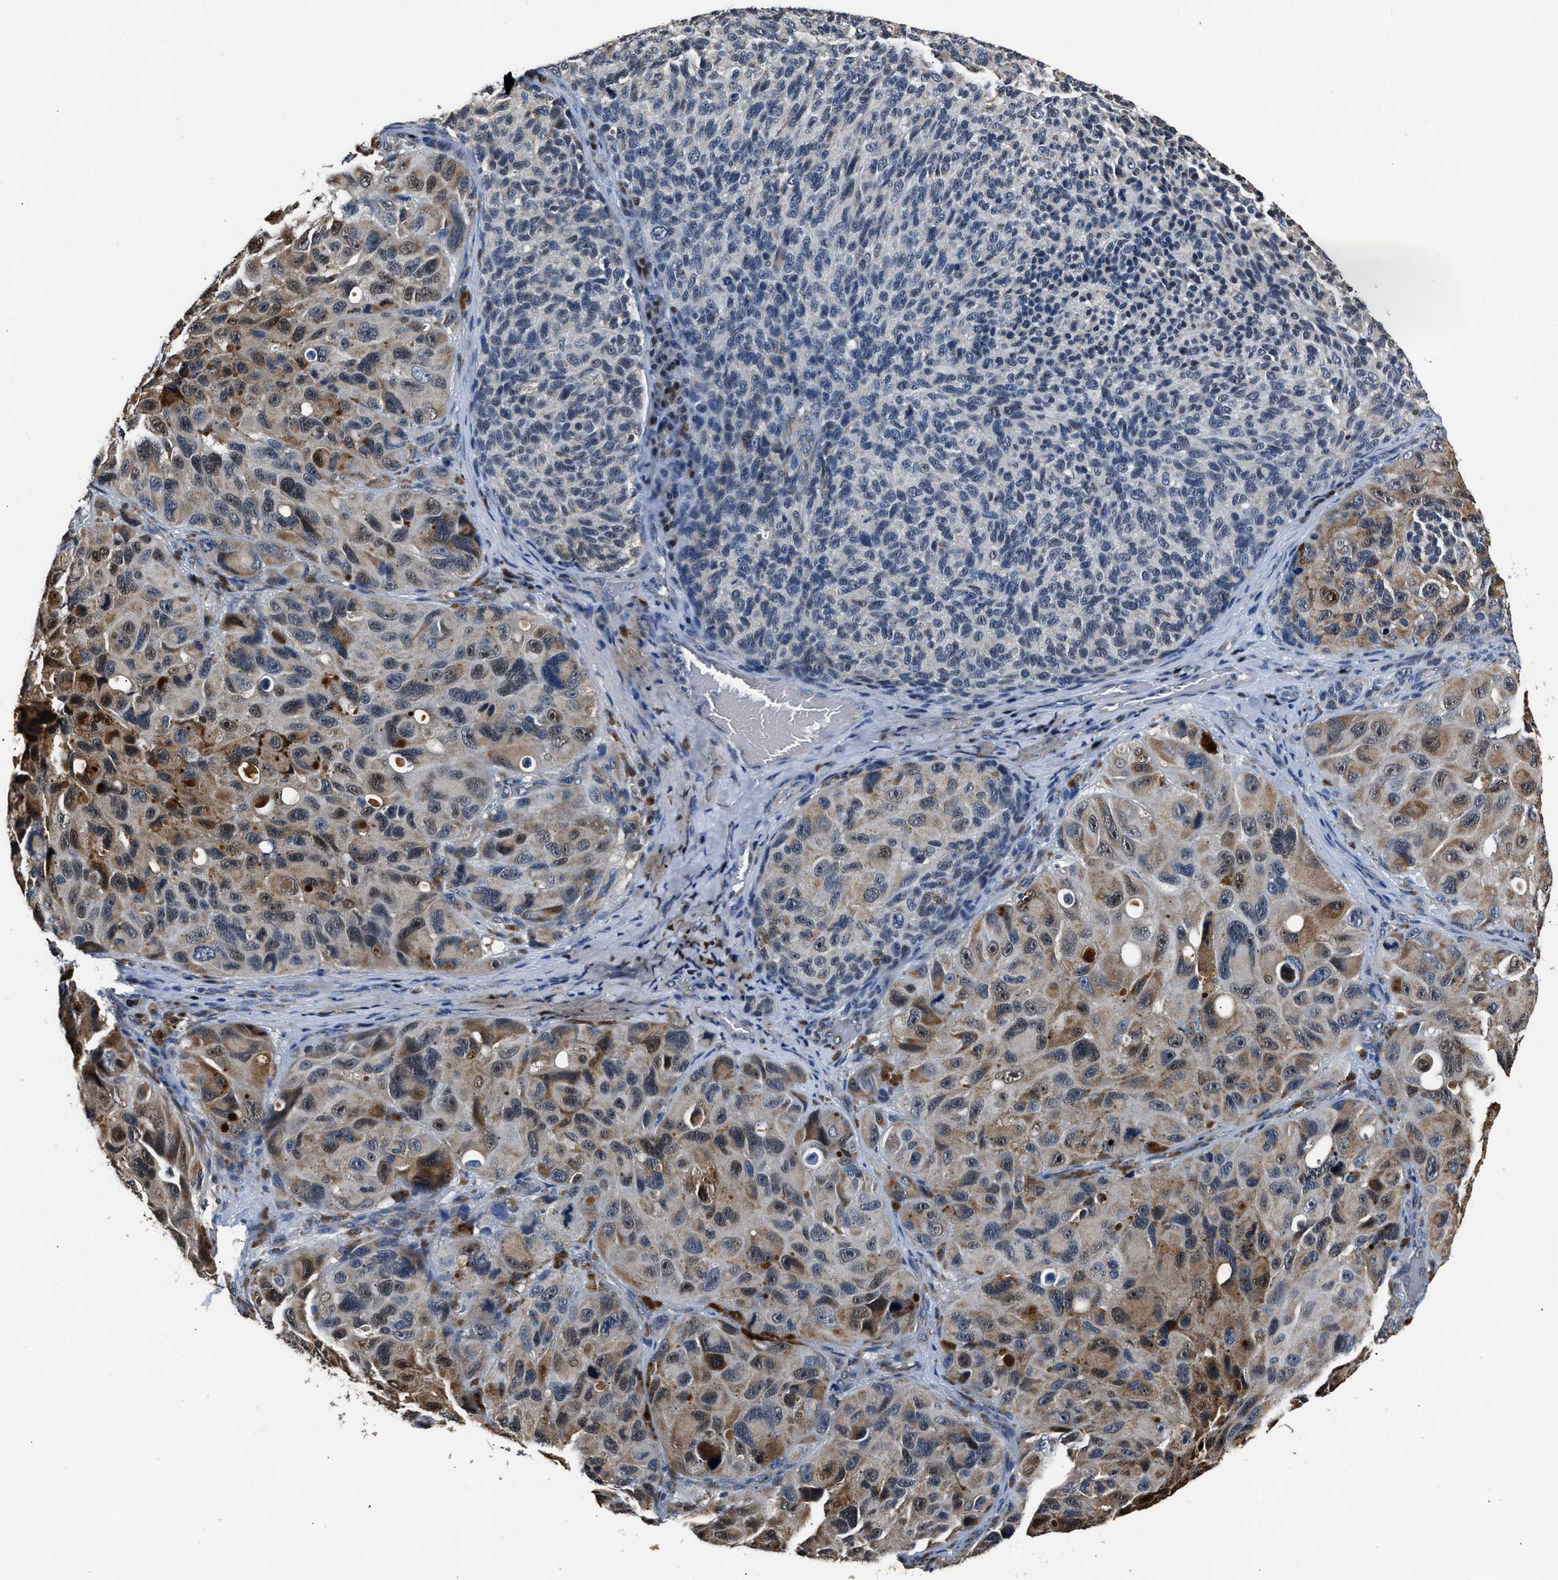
{"staining": {"intensity": "moderate", "quantity": "25%-75%", "location": "cytoplasmic/membranous,nuclear"}, "tissue": "melanoma", "cell_type": "Tumor cells", "image_type": "cancer", "snomed": [{"axis": "morphology", "description": "Malignant melanoma, NOS"}, {"axis": "topography", "description": "Skin"}], "caption": "A histopathology image of melanoma stained for a protein exhibits moderate cytoplasmic/membranous and nuclear brown staining in tumor cells.", "gene": "NSUN5", "patient": {"sex": "female", "age": 73}}